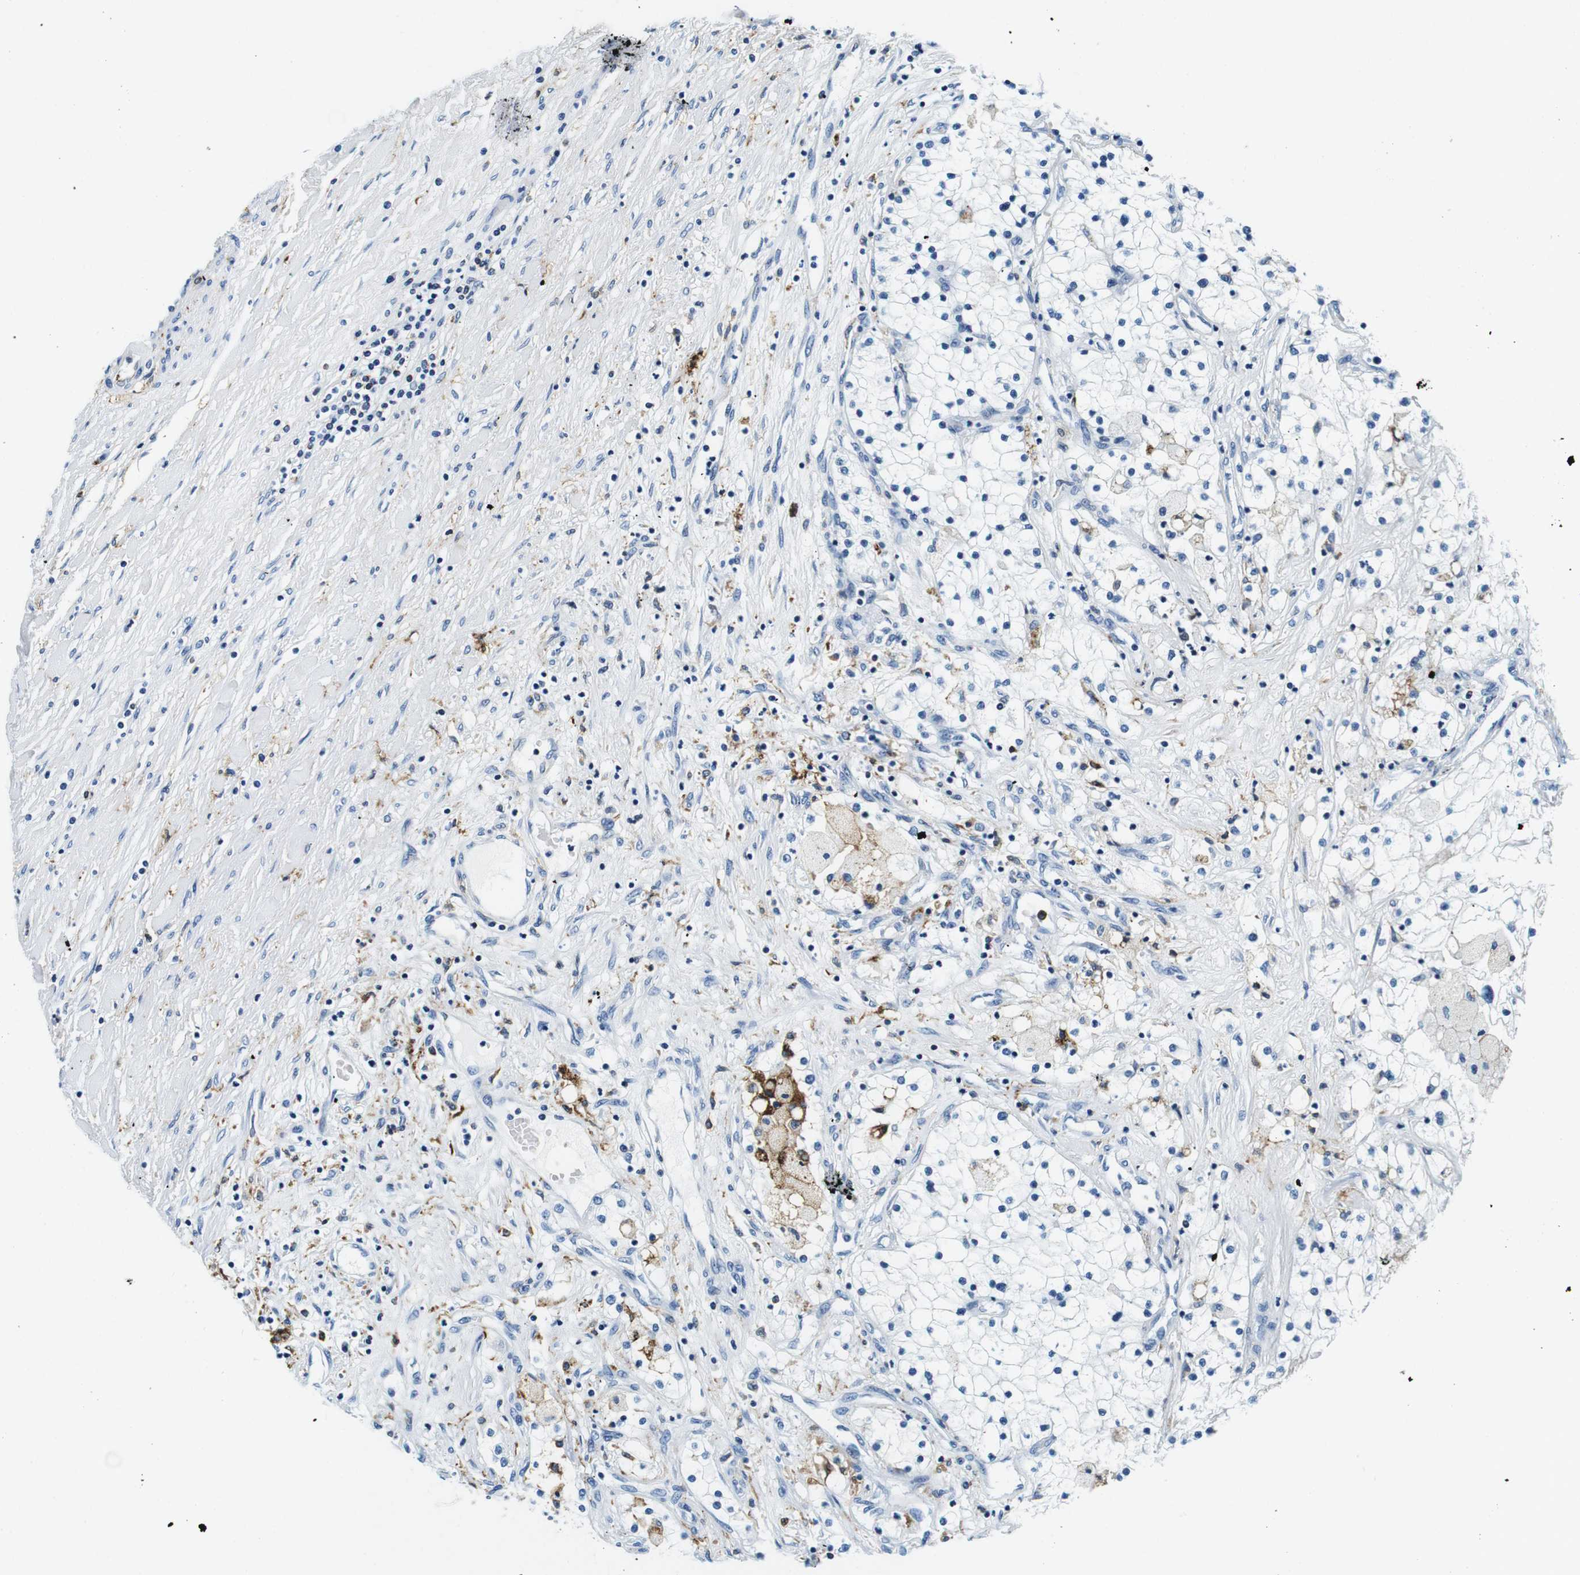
{"staining": {"intensity": "moderate", "quantity": "<25%", "location": "cytoplasmic/membranous"}, "tissue": "renal cancer", "cell_type": "Tumor cells", "image_type": "cancer", "snomed": [{"axis": "morphology", "description": "Adenocarcinoma, NOS"}, {"axis": "topography", "description": "Kidney"}], "caption": "Immunohistochemical staining of adenocarcinoma (renal) displays moderate cytoplasmic/membranous protein staining in about <25% of tumor cells.", "gene": "HLA-DRB1", "patient": {"sex": "male", "age": 68}}